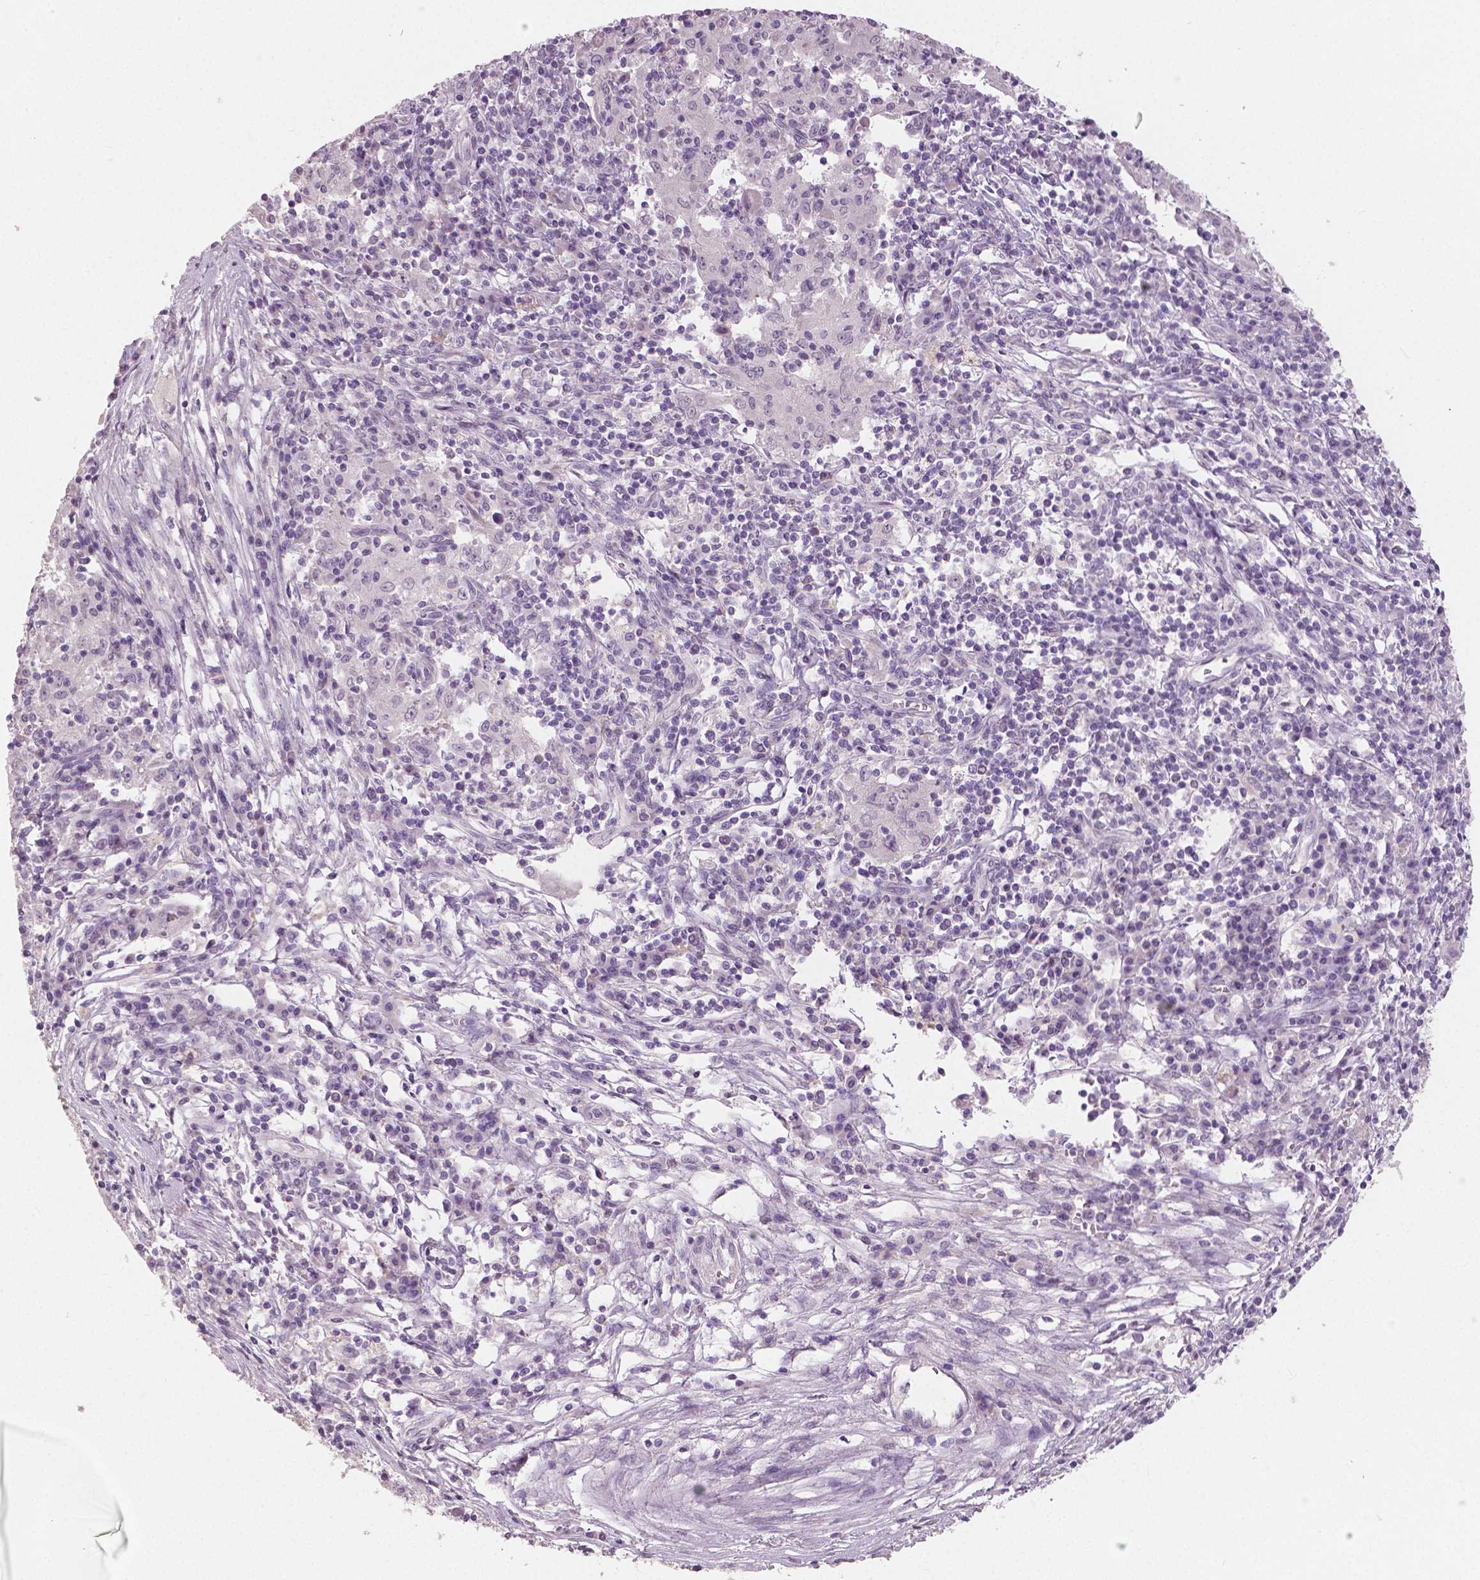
{"staining": {"intensity": "negative", "quantity": "none", "location": "none"}, "tissue": "pancreatic cancer", "cell_type": "Tumor cells", "image_type": "cancer", "snomed": [{"axis": "morphology", "description": "Adenocarcinoma, NOS"}, {"axis": "topography", "description": "Pancreas"}], "caption": "The IHC image has no significant positivity in tumor cells of pancreatic adenocarcinoma tissue.", "gene": "NECAB1", "patient": {"sex": "male", "age": 63}}